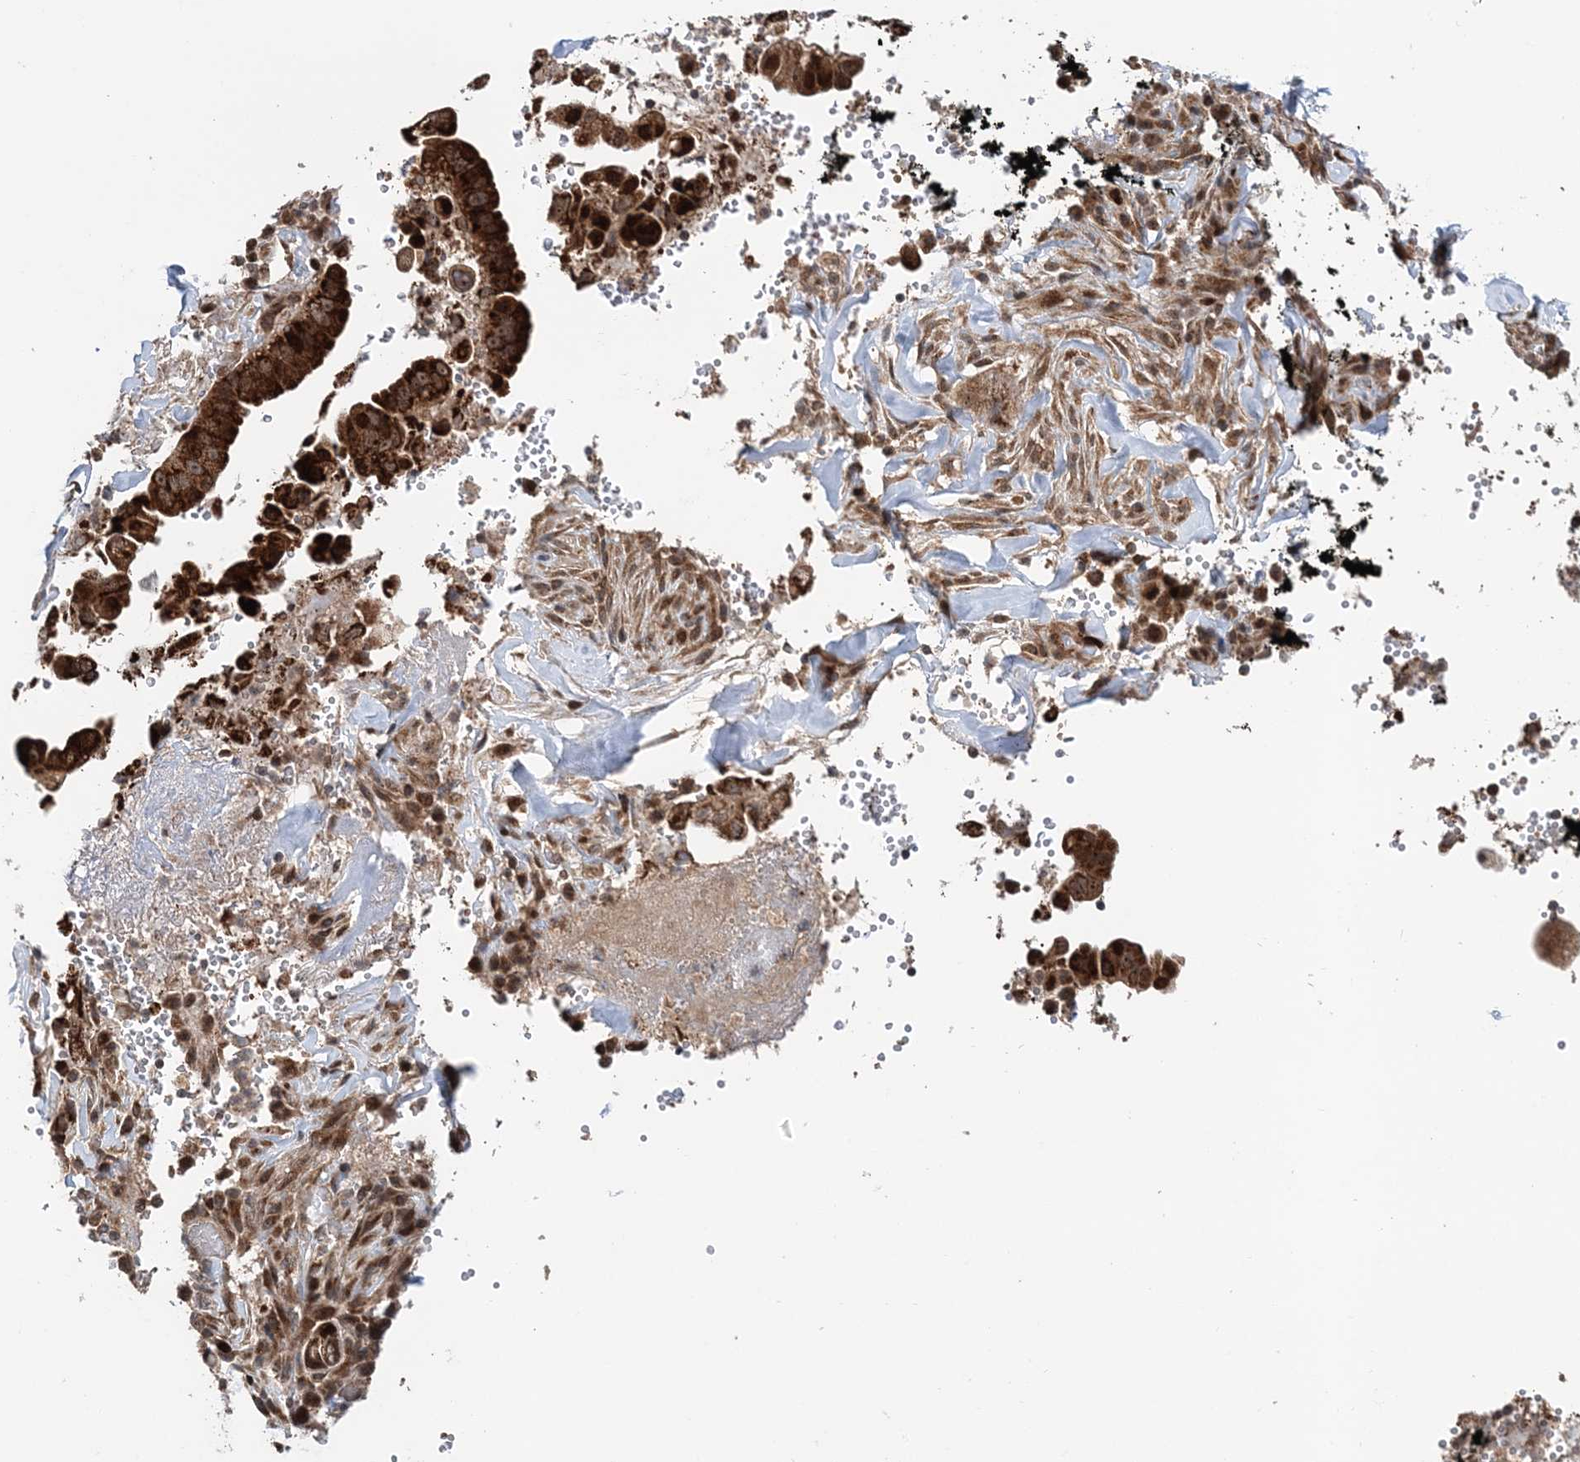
{"staining": {"intensity": "strong", "quantity": ">75%", "location": "cytoplasmic/membranous"}, "tissue": "pancreatic cancer", "cell_type": "Tumor cells", "image_type": "cancer", "snomed": [{"axis": "morphology", "description": "Inflammation, NOS"}, {"axis": "morphology", "description": "Adenocarcinoma, NOS"}, {"axis": "topography", "description": "Pancreas"}], "caption": "Brown immunohistochemical staining in human adenocarcinoma (pancreatic) demonstrates strong cytoplasmic/membranous positivity in about >75% of tumor cells.", "gene": "KIF4A", "patient": {"sex": "female", "age": 56}}